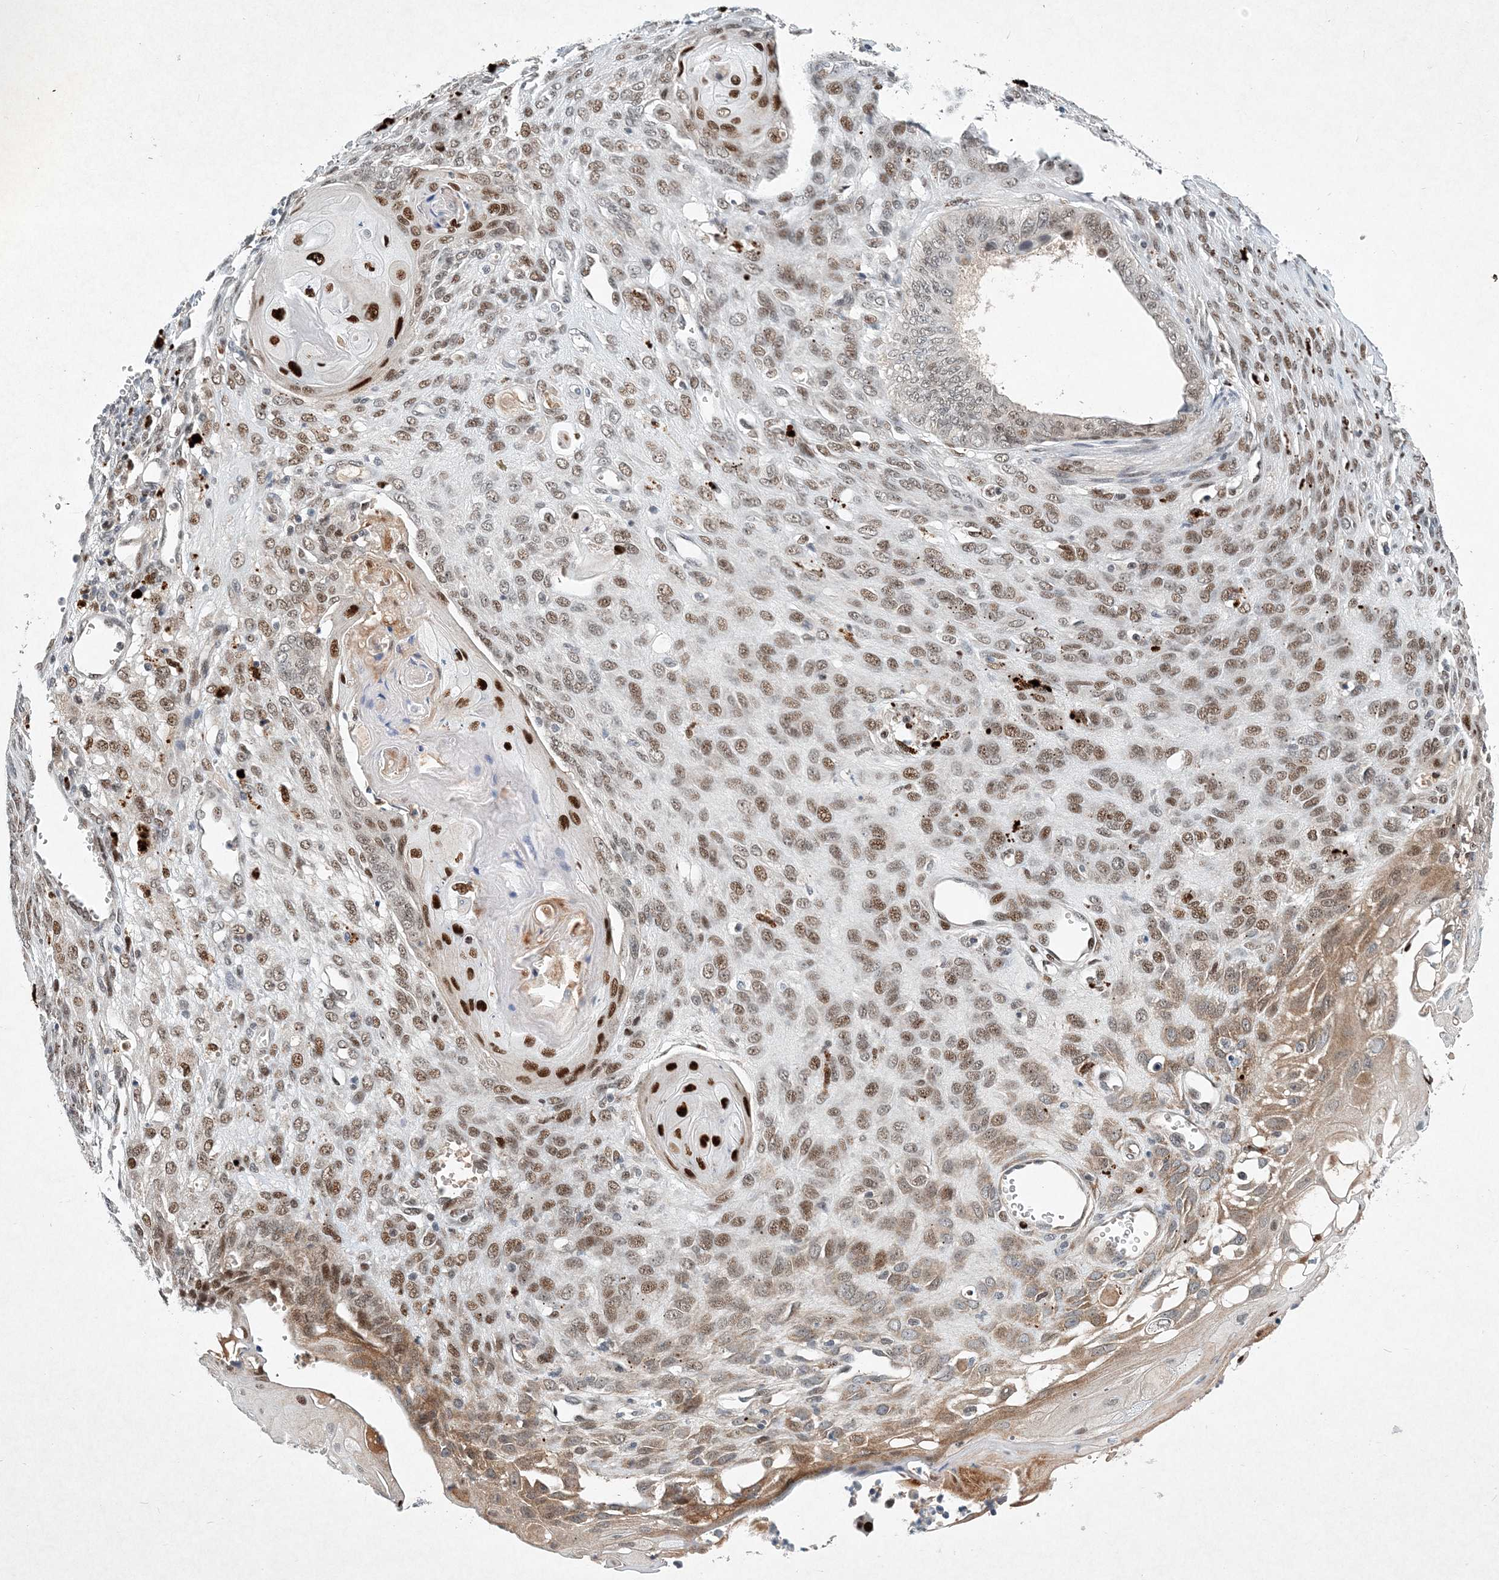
{"staining": {"intensity": "moderate", "quantity": "25%-75%", "location": "nuclear"}, "tissue": "endometrial cancer", "cell_type": "Tumor cells", "image_type": "cancer", "snomed": [{"axis": "morphology", "description": "Adenocarcinoma, NOS"}, {"axis": "topography", "description": "Endometrium"}], "caption": "Tumor cells reveal medium levels of moderate nuclear positivity in approximately 25%-75% of cells in endometrial cancer. The protein is shown in brown color, while the nuclei are stained blue.", "gene": "KPNA4", "patient": {"sex": "female", "age": 32}}